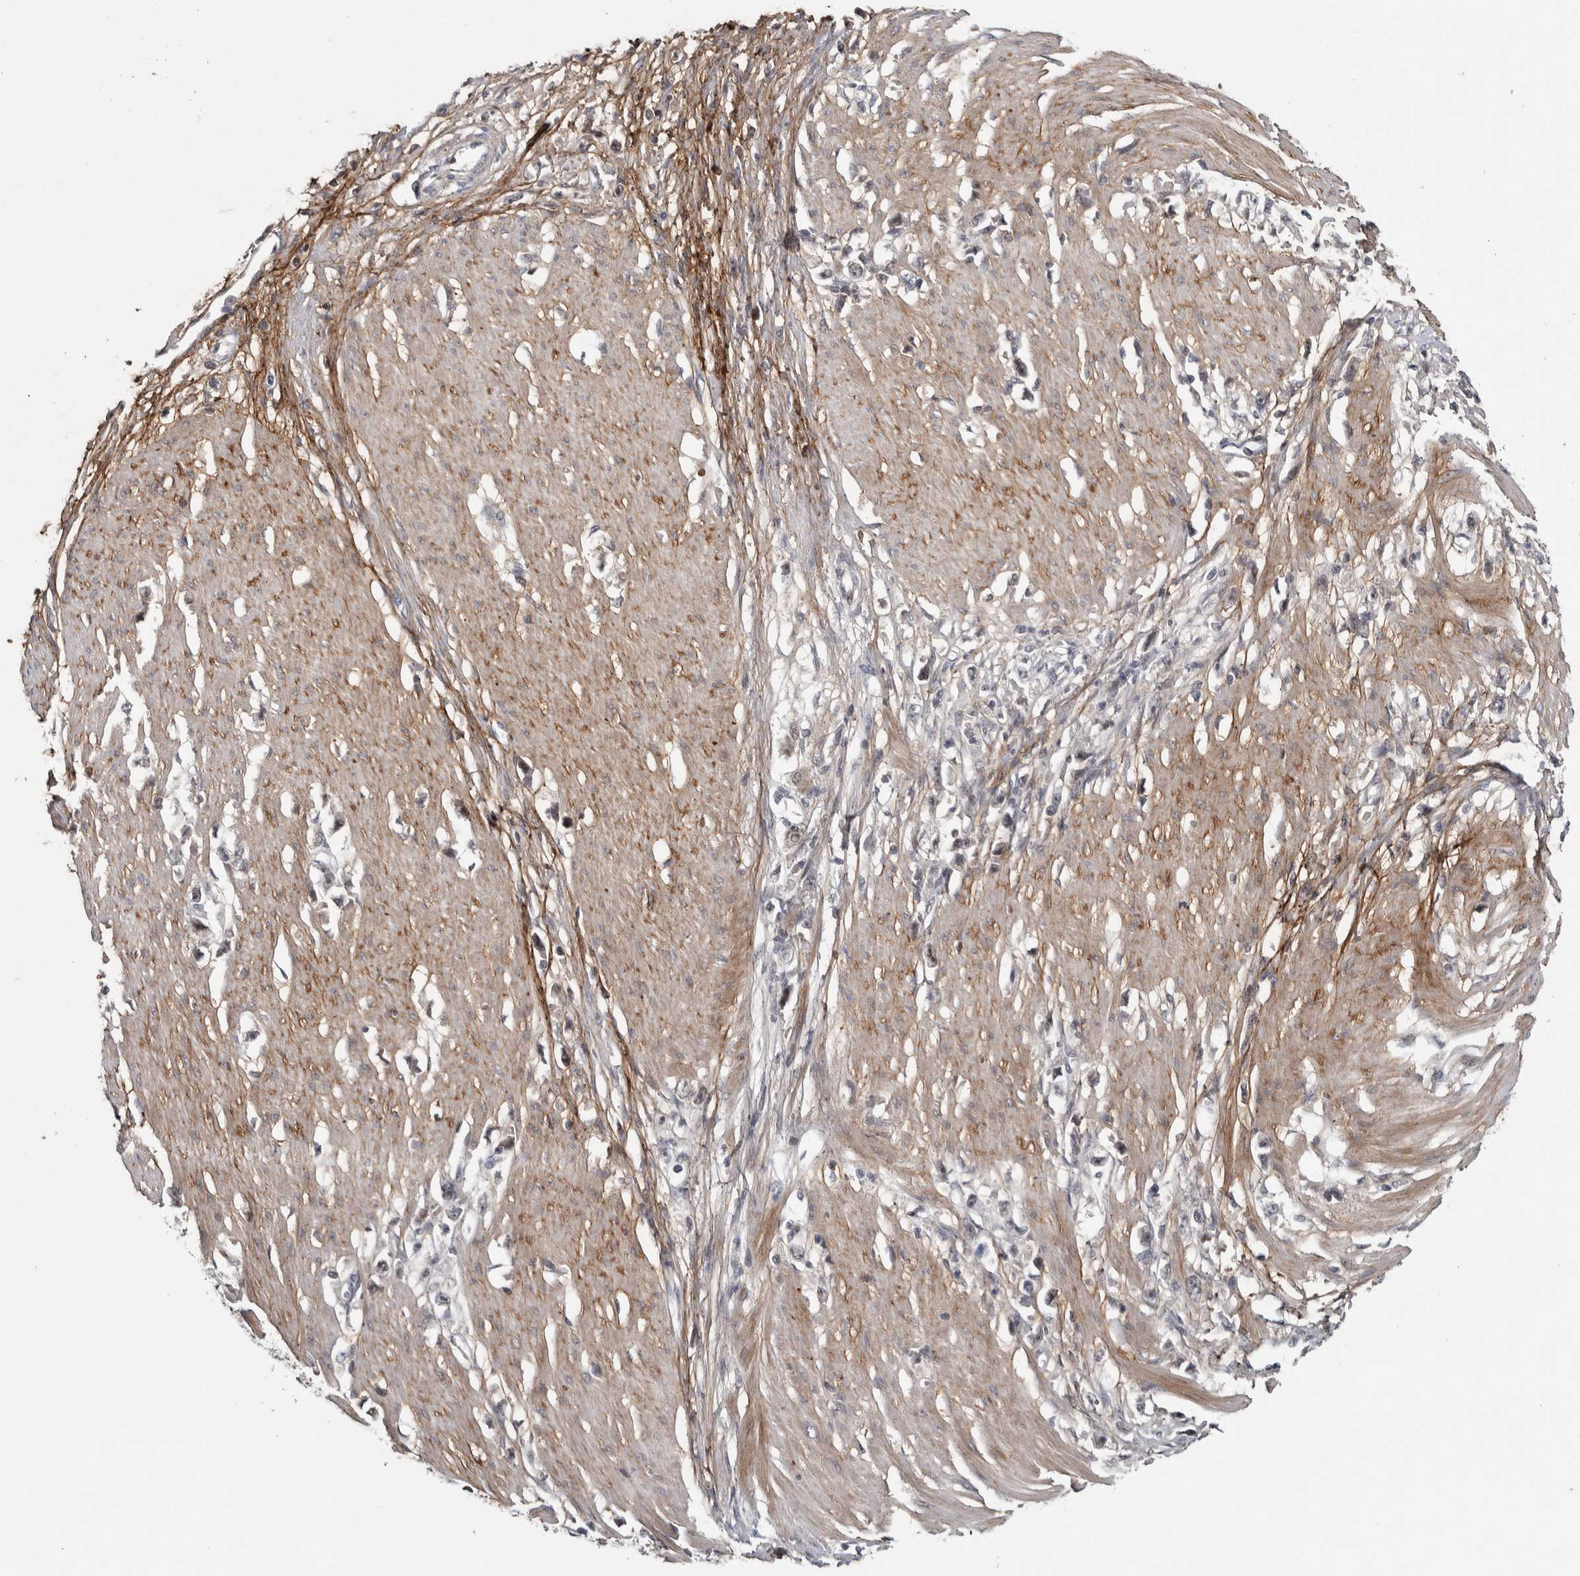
{"staining": {"intensity": "negative", "quantity": "none", "location": "none"}, "tissue": "stomach cancer", "cell_type": "Tumor cells", "image_type": "cancer", "snomed": [{"axis": "morphology", "description": "Adenocarcinoma, NOS"}, {"axis": "topography", "description": "Stomach"}], "caption": "IHC photomicrograph of adenocarcinoma (stomach) stained for a protein (brown), which shows no staining in tumor cells.", "gene": "ASPN", "patient": {"sex": "female", "age": 59}}